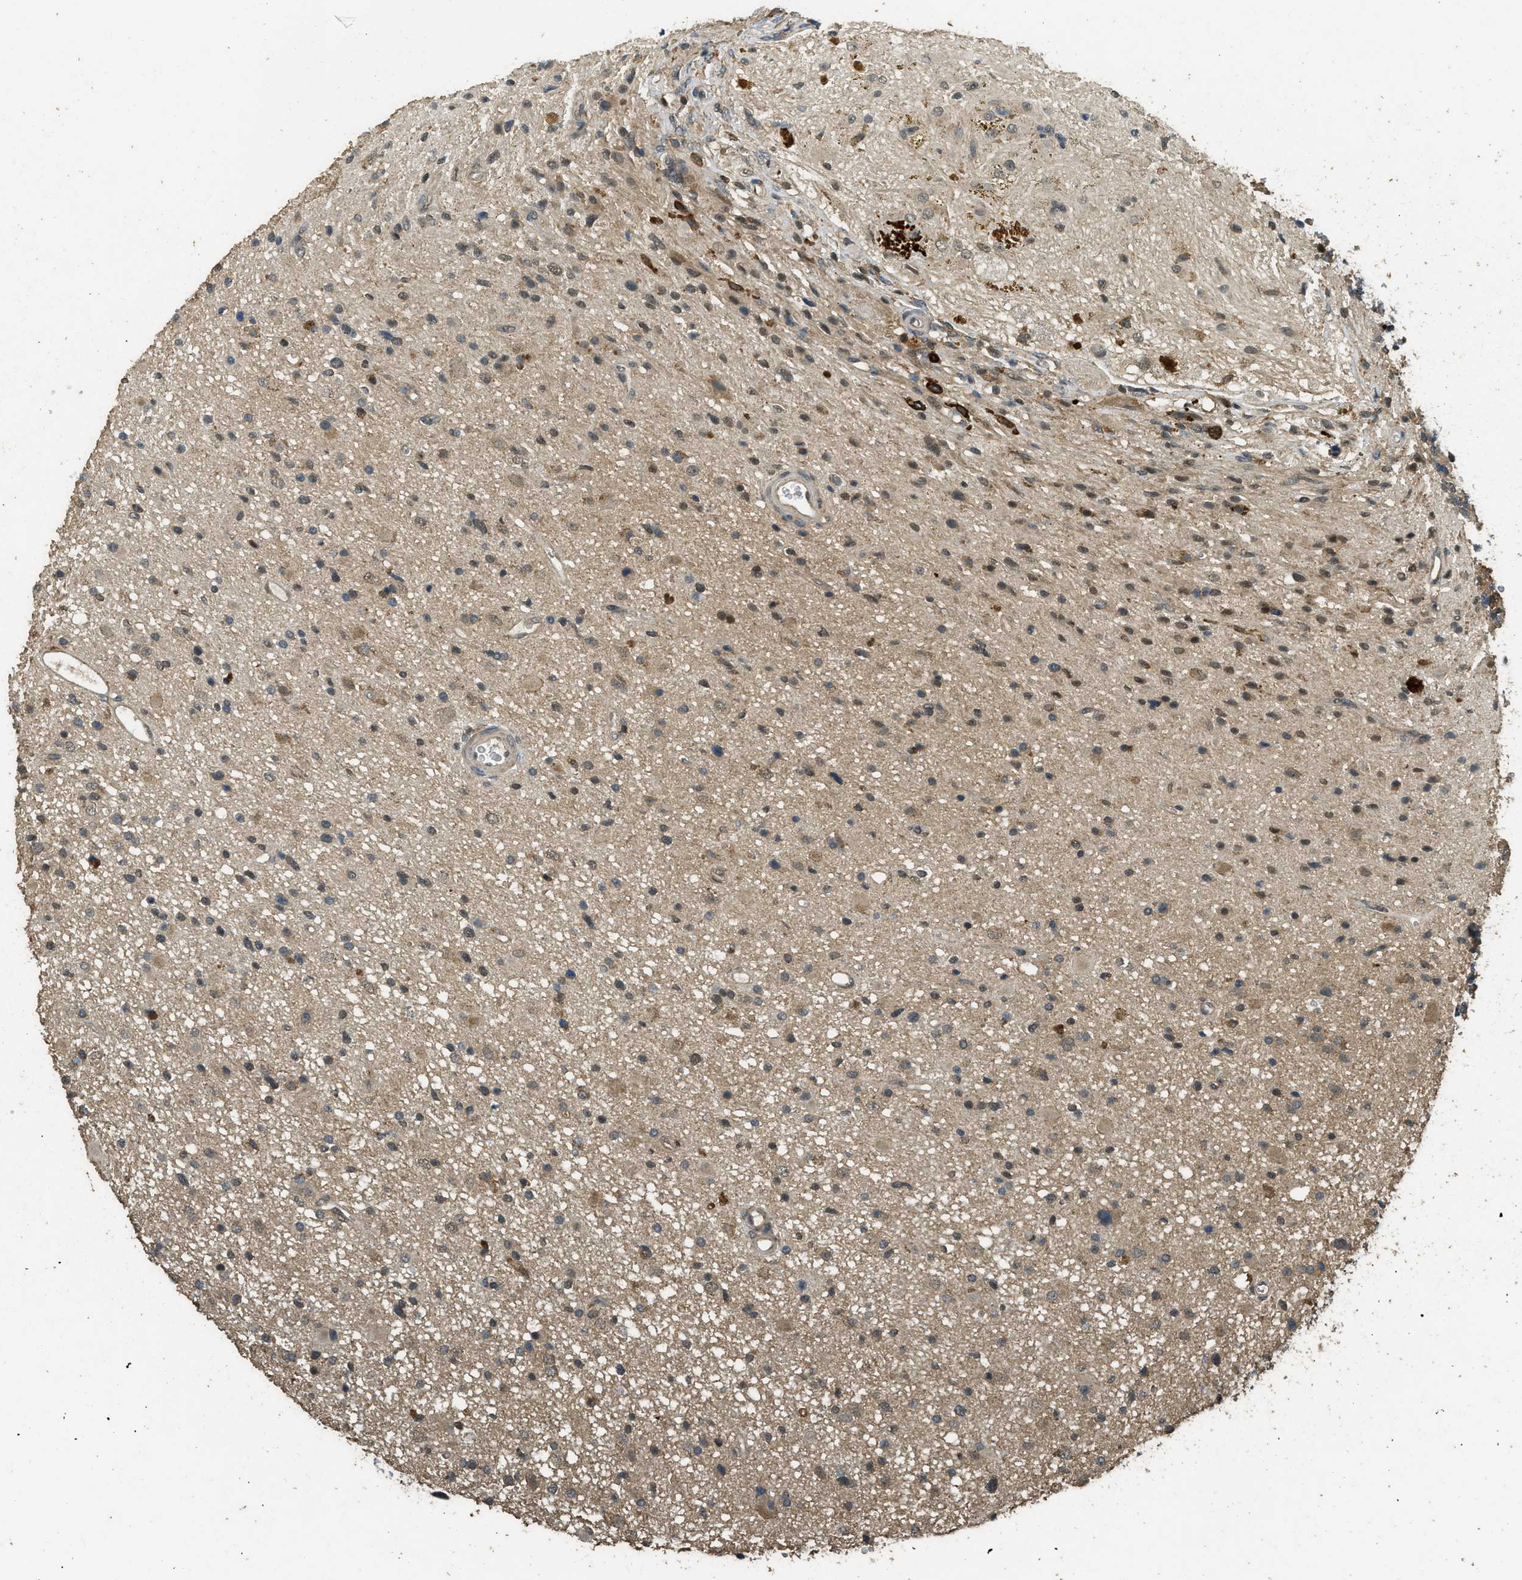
{"staining": {"intensity": "weak", "quantity": "<25%", "location": "cytoplasmic/membranous"}, "tissue": "glioma", "cell_type": "Tumor cells", "image_type": "cancer", "snomed": [{"axis": "morphology", "description": "Glioma, malignant, High grade"}, {"axis": "topography", "description": "Brain"}], "caption": "This is an IHC histopathology image of glioma. There is no positivity in tumor cells.", "gene": "PPP6R3", "patient": {"sex": "male", "age": 33}}